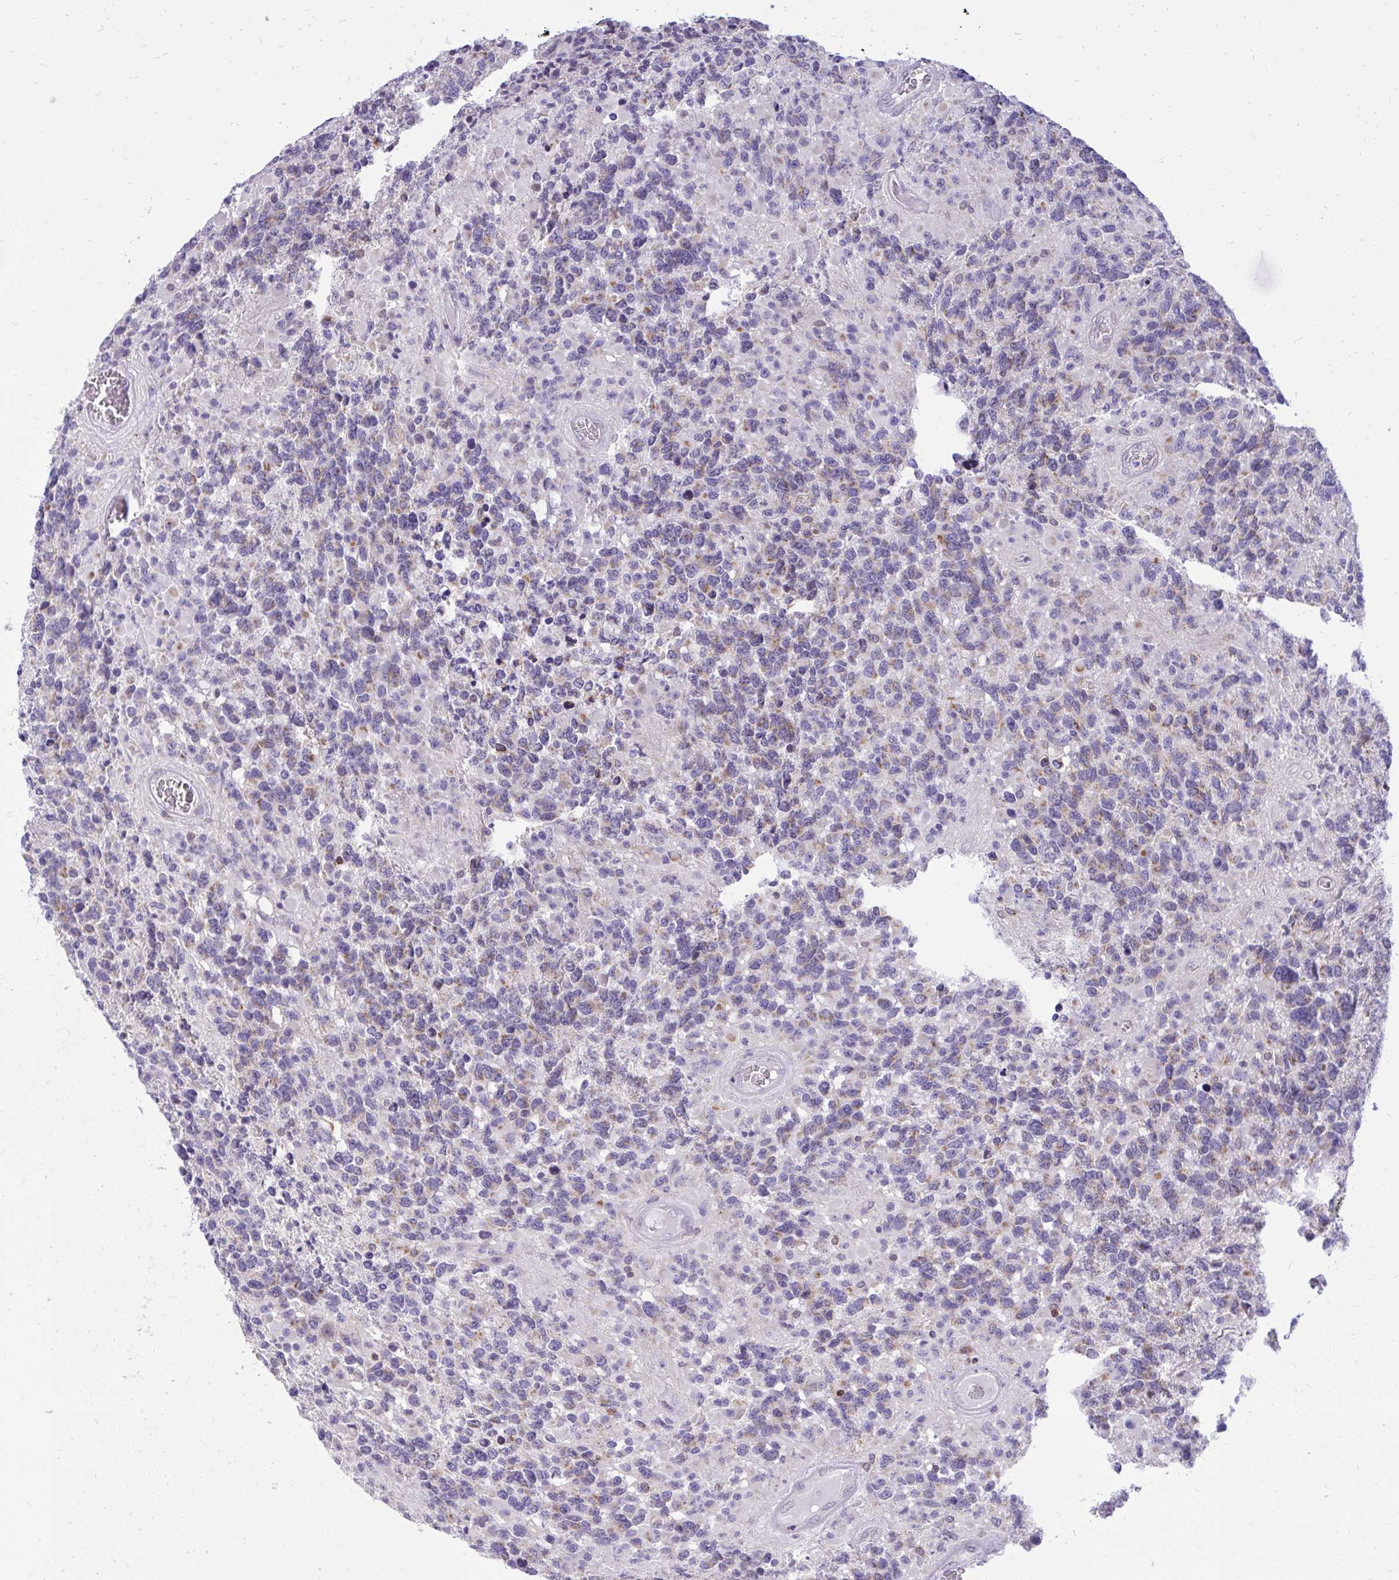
{"staining": {"intensity": "weak", "quantity": "25%-75%", "location": "cytoplasmic/membranous"}, "tissue": "glioma", "cell_type": "Tumor cells", "image_type": "cancer", "snomed": [{"axis": "morphology", "description": "Glioma, malignant, High grade"}, {"axis": "topography", "description": "Brain"}], "caption": "This micrograph shows glioma stained with IHC to label a protein in brown. The cytoplasmic/membranous of tumor cells show weak positivity for the protein. Nuclei are counter-stained blue.", "gene": "RPS6KA2", "patient": {"sex": "female", "age": 40}}